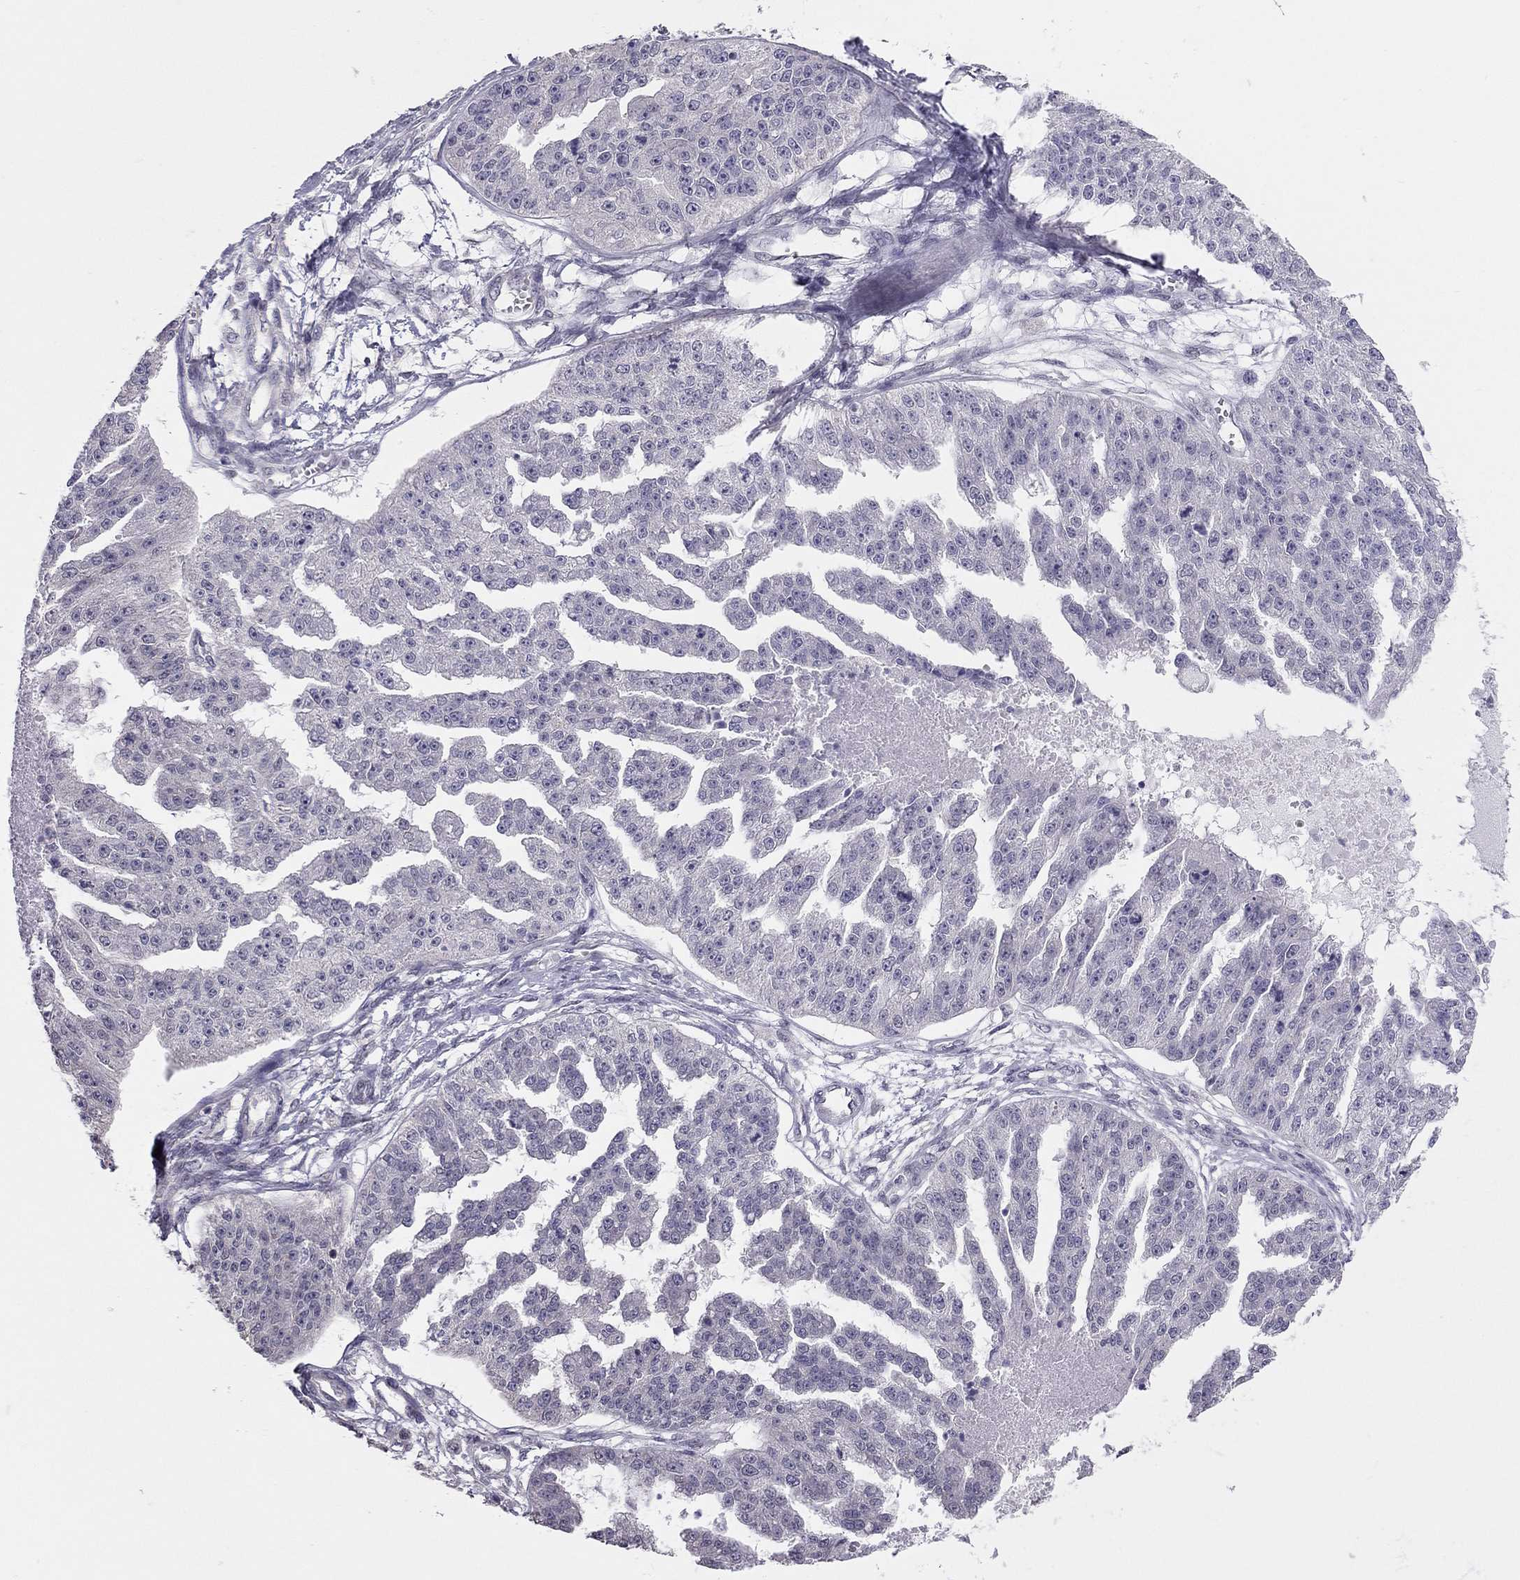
{"staining": {"intensity": "negative", "quantity": "none", "location": "none"}, "tissue": "ovarian cancer", "cell_type": "Tumor cells", "image_type": "cancer", "snomed": [{"axis": "morphology", "description": "Cystadenocarcinoma, serous, NOS"}, {"axis": "topography", "description": "Ovary"}], "caption": "Image shows no protein staining in tumor cells of serous cystadenocarcinoma (ovarian) tissue. Nuclei are stained in blue.", "gene": "HSF2BP", "patient": {"sex": "female", "age": 58}}